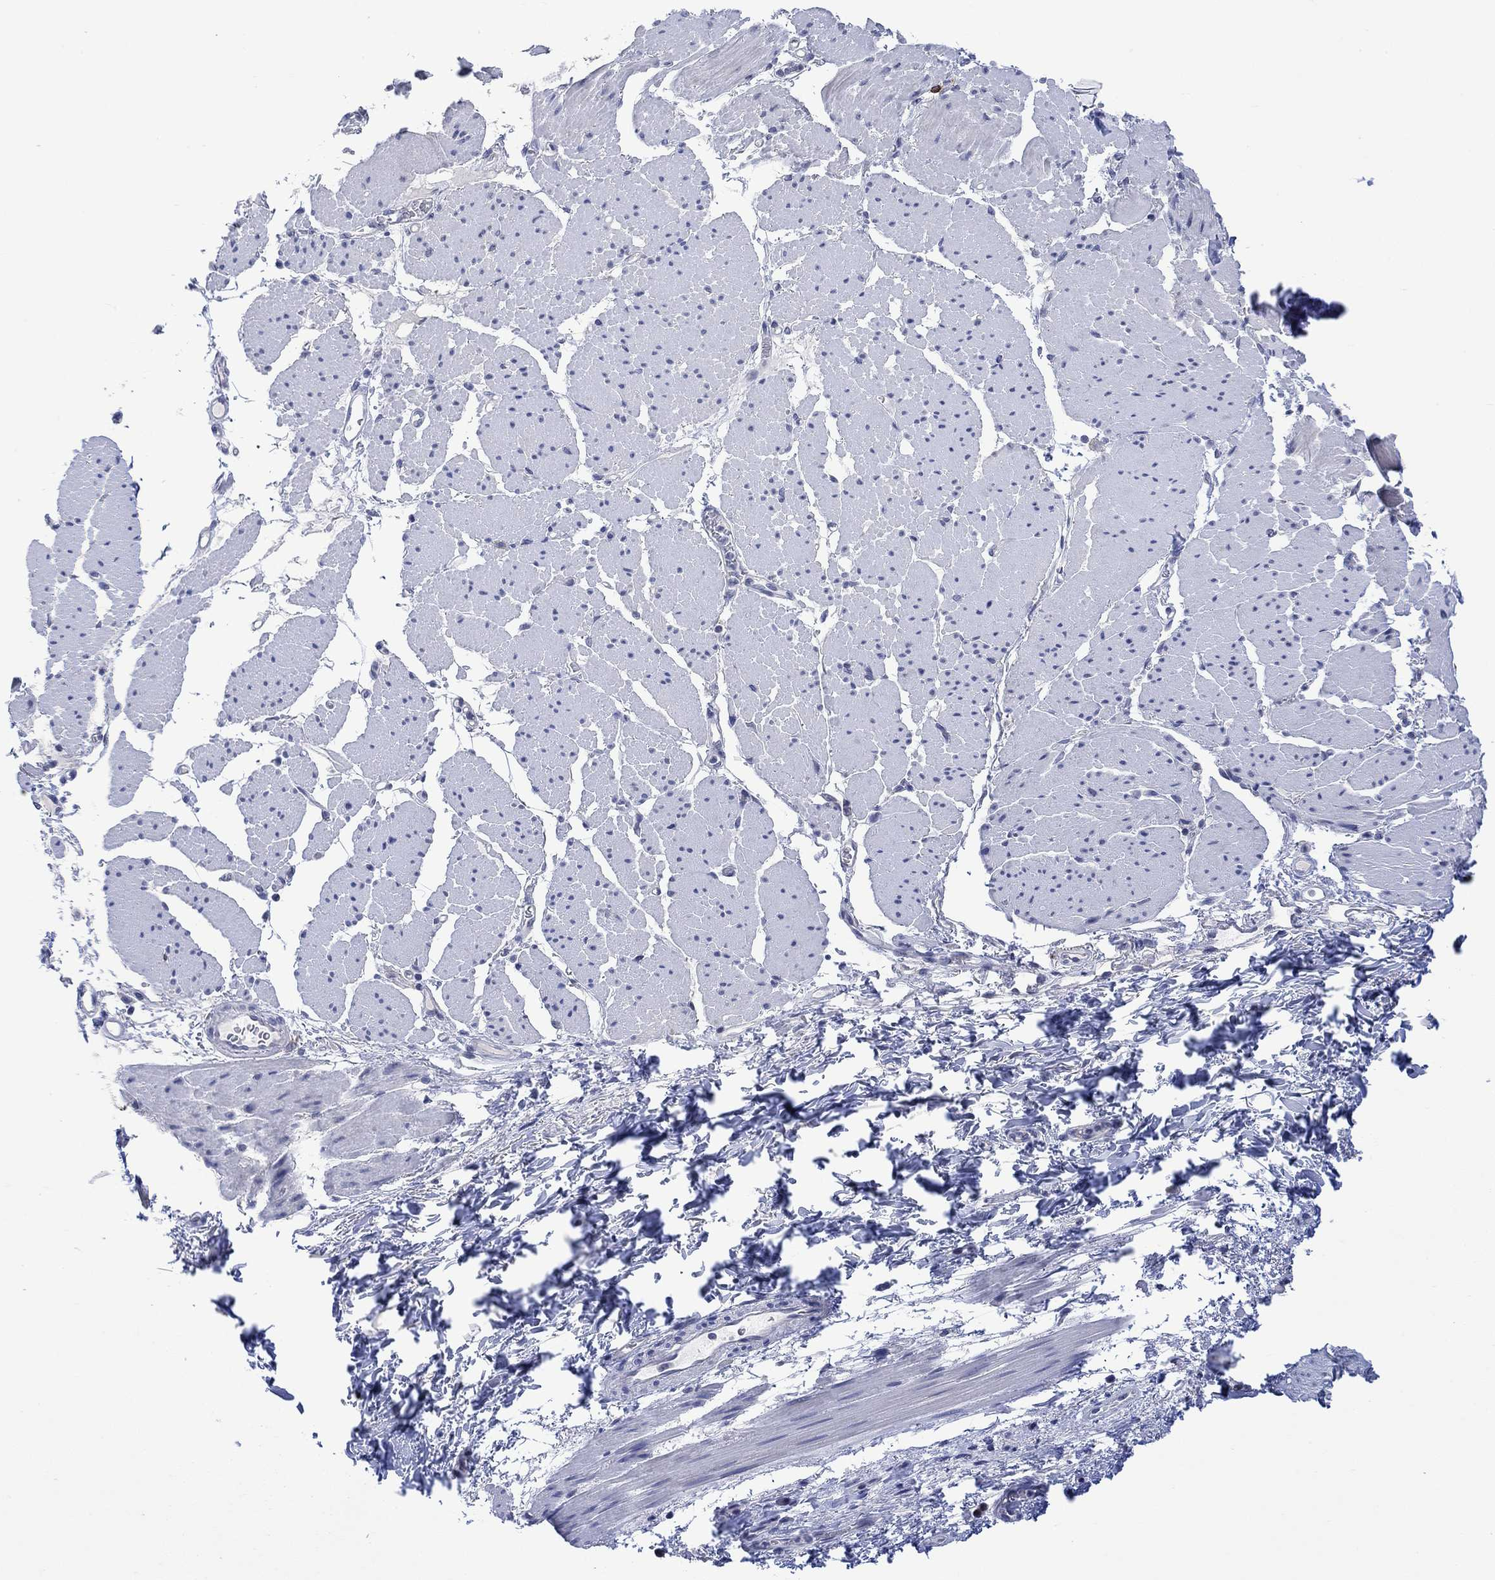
{"staining": {"intensity": "negative", "quantity": "none", "location": "none"}, "tissue": "esophagus", "cell_type": "Squamous epithelial cells", "image_type": "normal", "snomed": [{"axis": "morphology", "description": "Normal tissue, NOS"}, {"axis": "topography", "description": "Esophagus"}], "caption": "This is a image of IHC staining of normal esophagus, which shows no expression in squamous epithelial cells. Nuclei are stained in blue.", "gene": "DCX", "patient": {"sex": "male", "age": 76}}